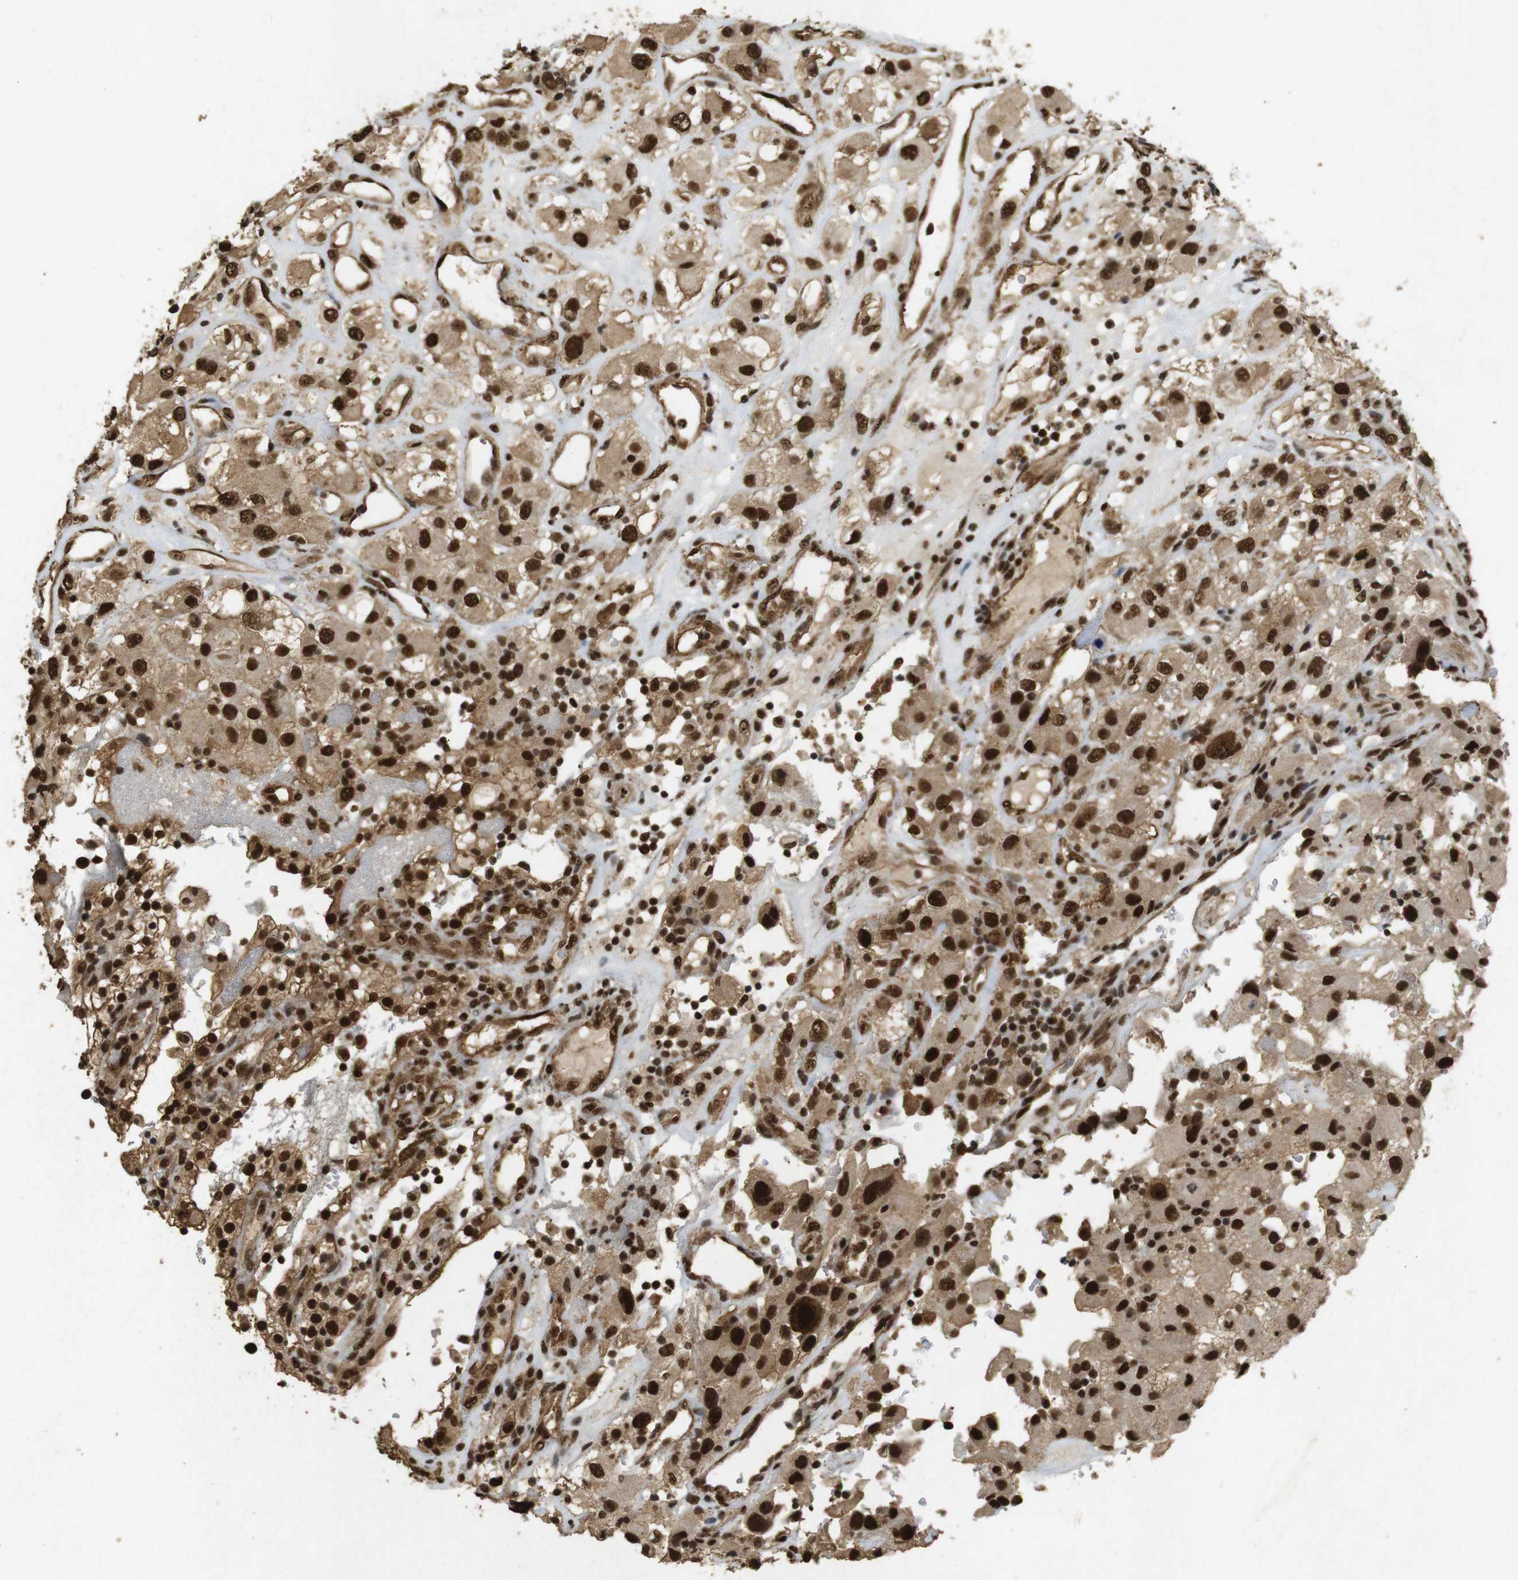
{"staining": {"intensity": "strong", "quantity": ">75%", "location": "cytoplasmic/membranous,nuclear"}, "tissue": "renal cancer", "cell_type": "Tumor cells", "image_type": "cancer", "snomed": [{"axis": "morphology", "description": "Adenocarcinoma, NOS"}, {"axis": "topography", "description": "Kidney"}], "caption": "Tumor cells display high levels of strong cytoplasmic/membranous and nuclear staining in approximately >75% of cells in human renal cancer (adenocarcinoma).", "gene": "GATA4", "patient": {"sex": "female", "age": 52}}